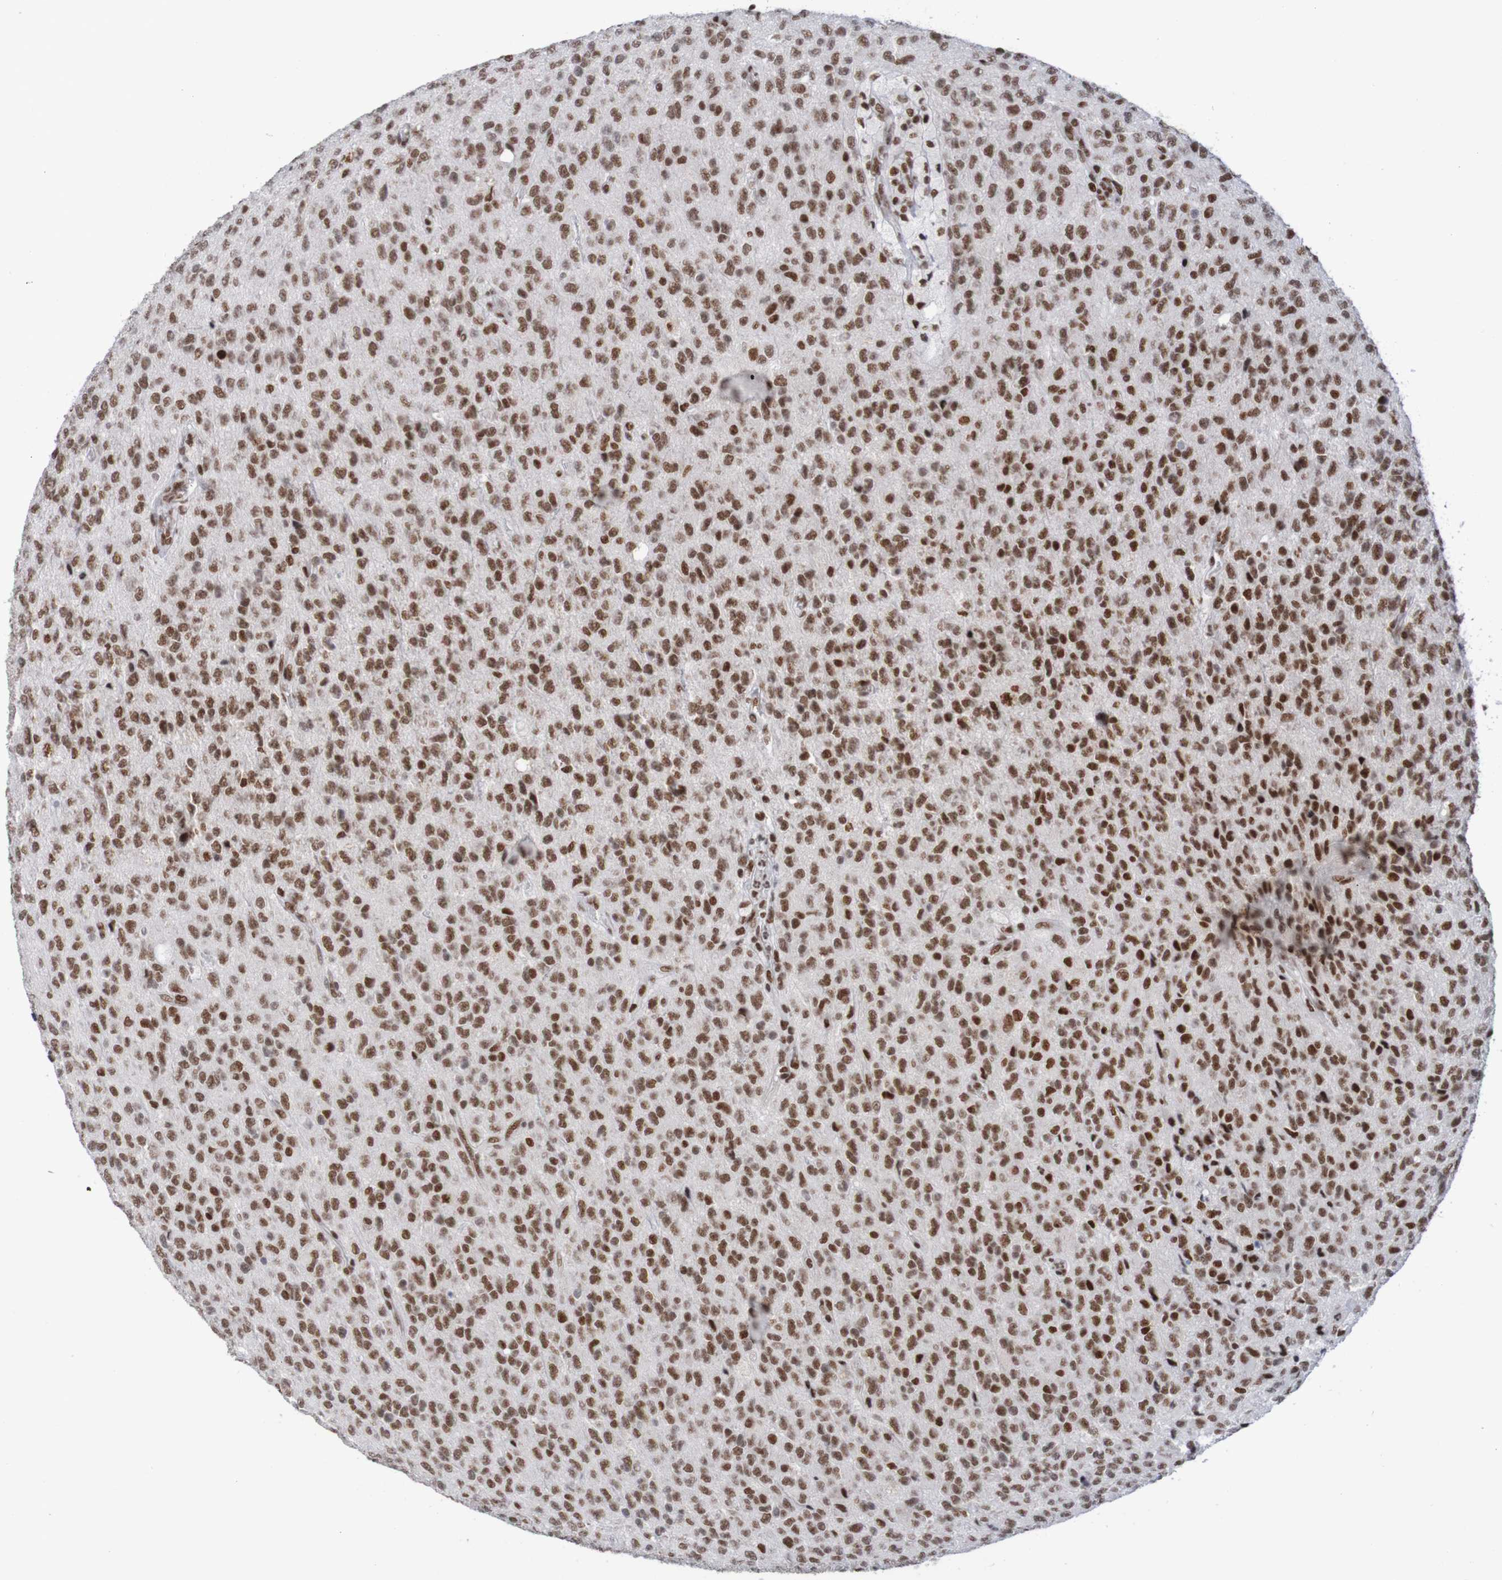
{"staining": {"intensity": "strong", "quantity": ">75%", "location": "nuclear"}, "tissue": "glioma", "cell_type": "Tumor cells", "image_type": "cancer", "snomed": [{"axis": "morphology", "description": "Glioma, malignant, High grade"}, {"axis": "topography", "description": "pancreas cauda"}], "caption": "Immunohistochemical staining of high-grade glioma (malignant) exhibits strong nuclear protein staining in approximately >75% of tumor cells.", "gene": "THRAP3", "patient": {"sex": "male", "age": 60}}